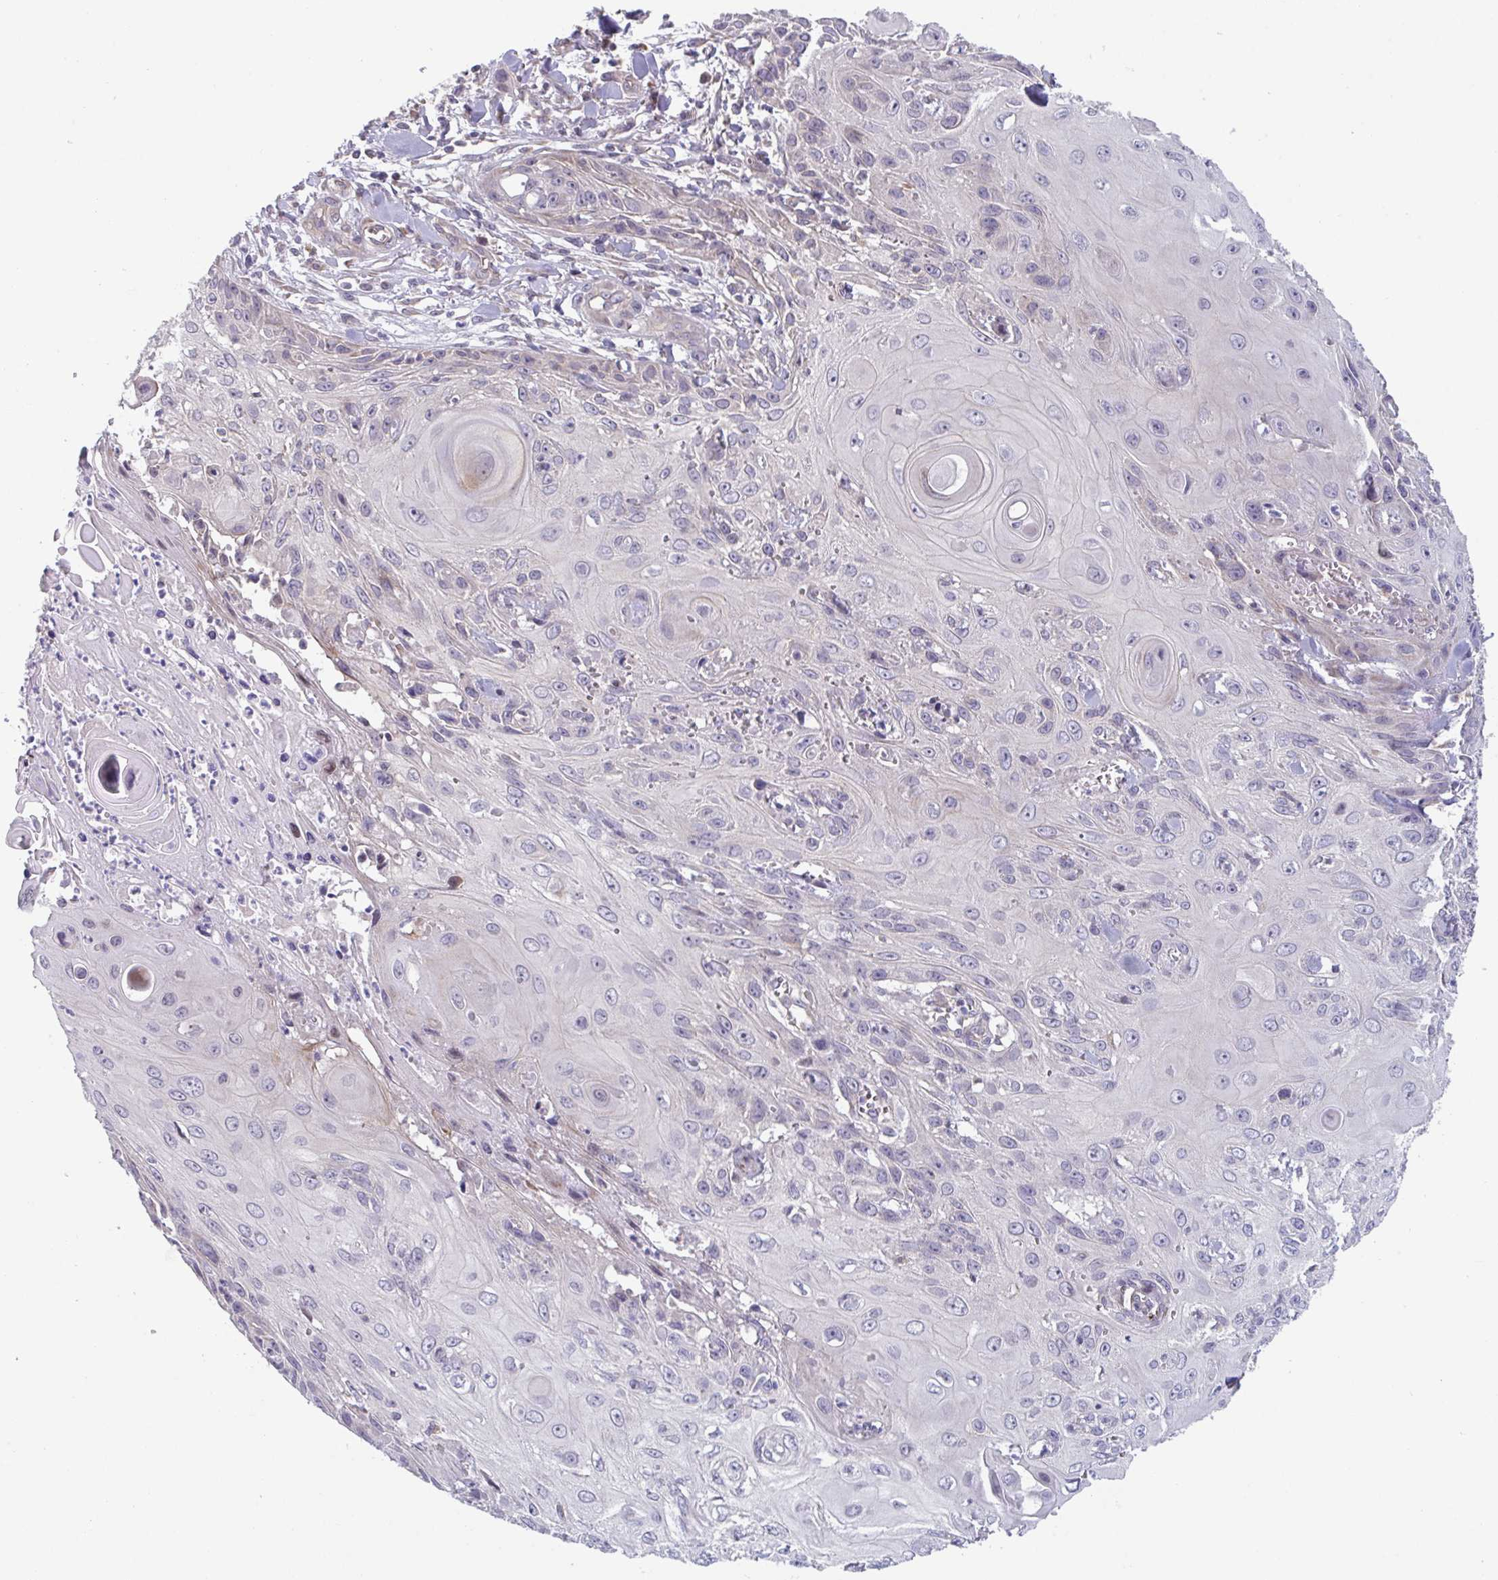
{"staining": {"intensity": "weak", "quantity": "<25%", "location": "cytoplasmic/membranous"}, "tissue": "skin cancer", "cell_type": "Tumor cells", "image_type": "cancer", "snomed": [{"axis": "morphology", "description": "Squamous cell carcinoma, NOS"}, {"axis": "topography", "description": "Skin"}, {"axis": "topography", "description": "Vulva"}], "caption": "The photomicrograph reveals no significant staining in tumor cells of skin cancer. (DAB (3,3'-diaminobenzidine) IHC, high magnification).", "gene": "TNFSF10", "patient": {"sex": "female", "age": 83}}